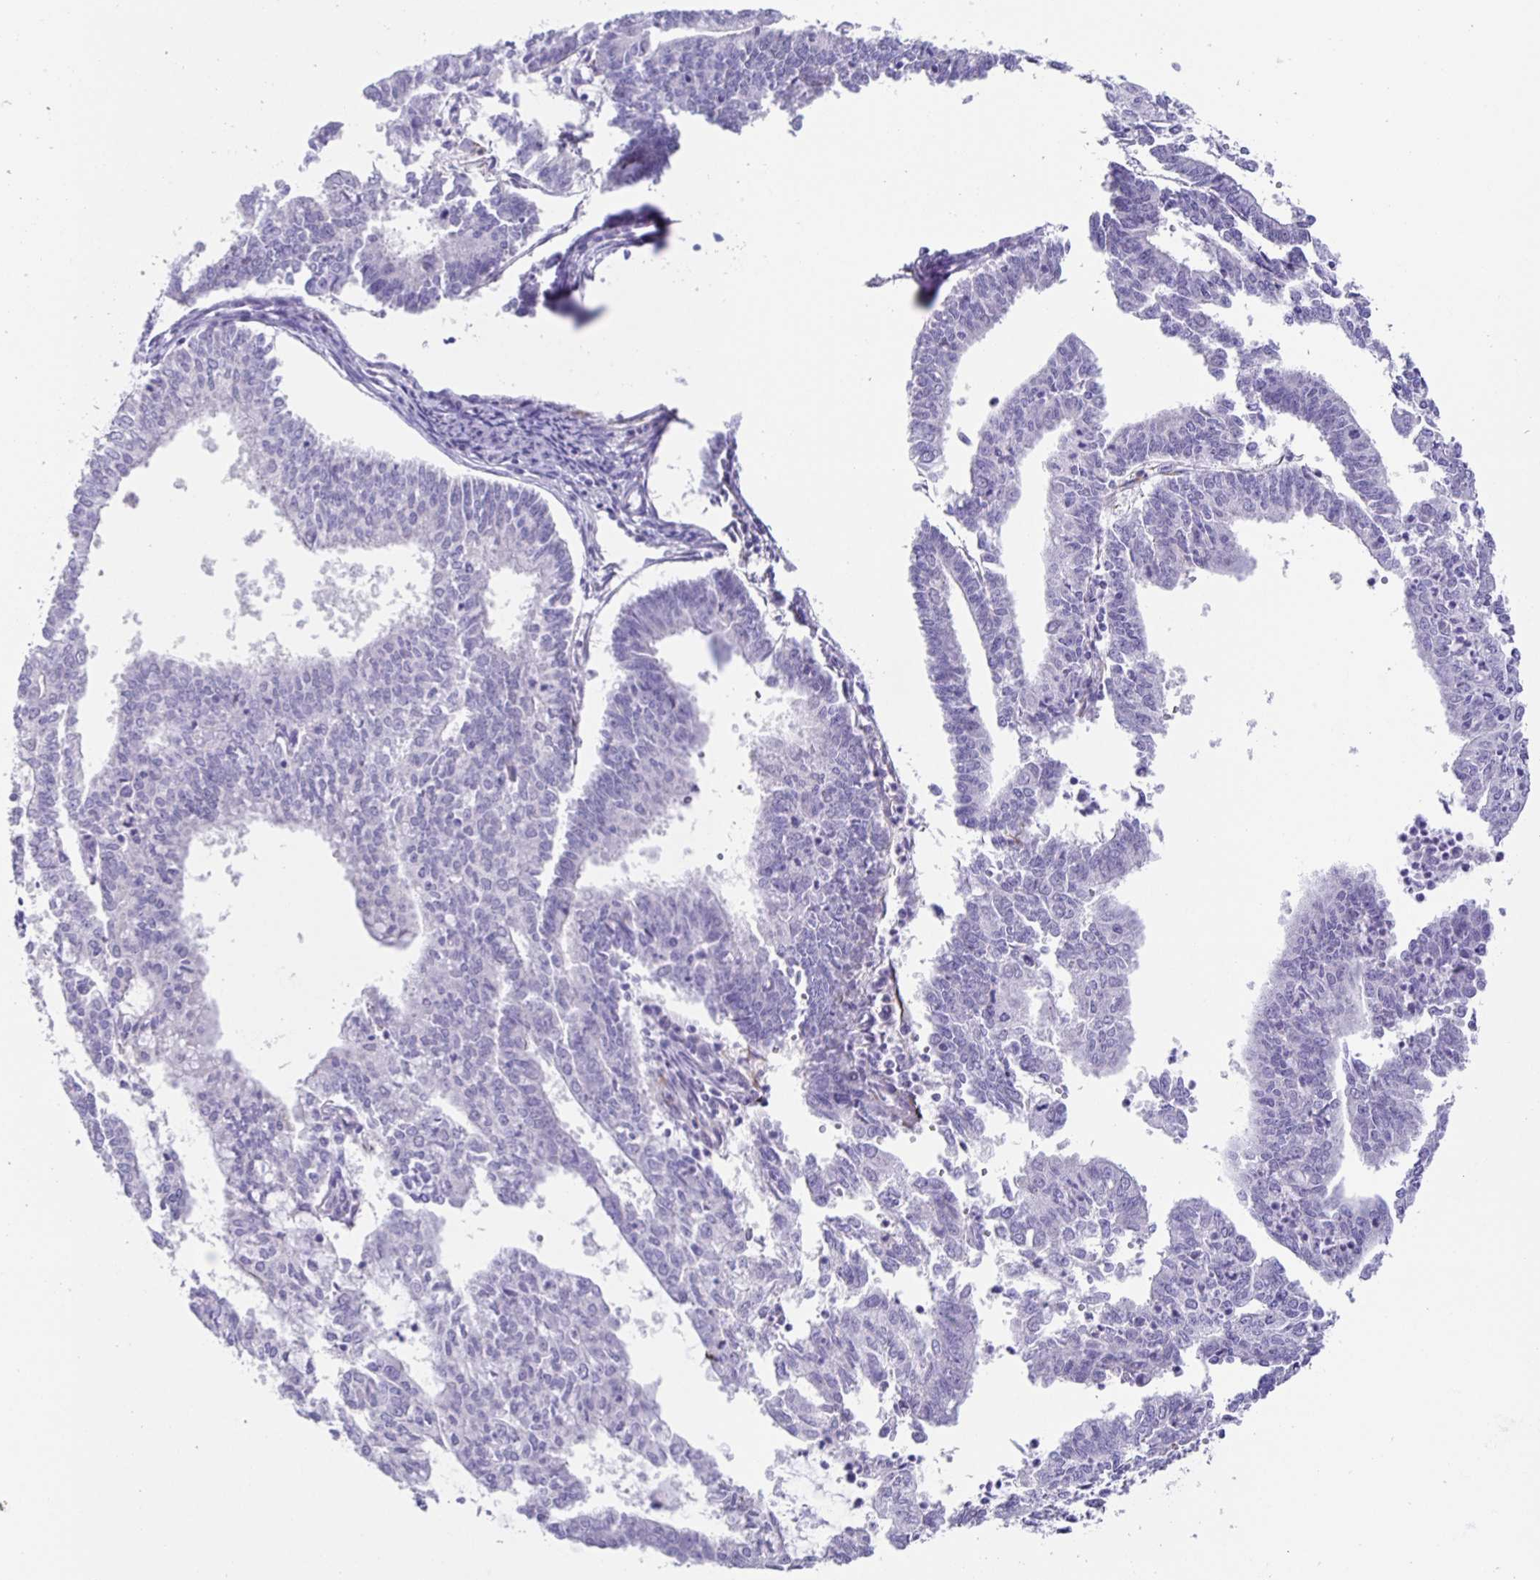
{"staining": {"intensity": "negative", "quantity": "none", "location": "none"}, "tissue": "endometrial cancer", "cell_type": "Tumor cells", "image_type": "cancer", "snomed": [{"axis": "morphology", "description": "Adenocarcinoma, NOS"}, {"axis": "topography", "description": "Endometrium"}], "caption": "An image of adenocarcinoma (endometrial) stained for a protein reveals no brown staining in tumor cells. The staining was performed using DAB to visualize the protein expression in brown, while the nuclei were stained in blue with hematoxylin (Magnification: 20x).", "gene": "PRR36", "patient": {"sex": "female", "age": 61}}